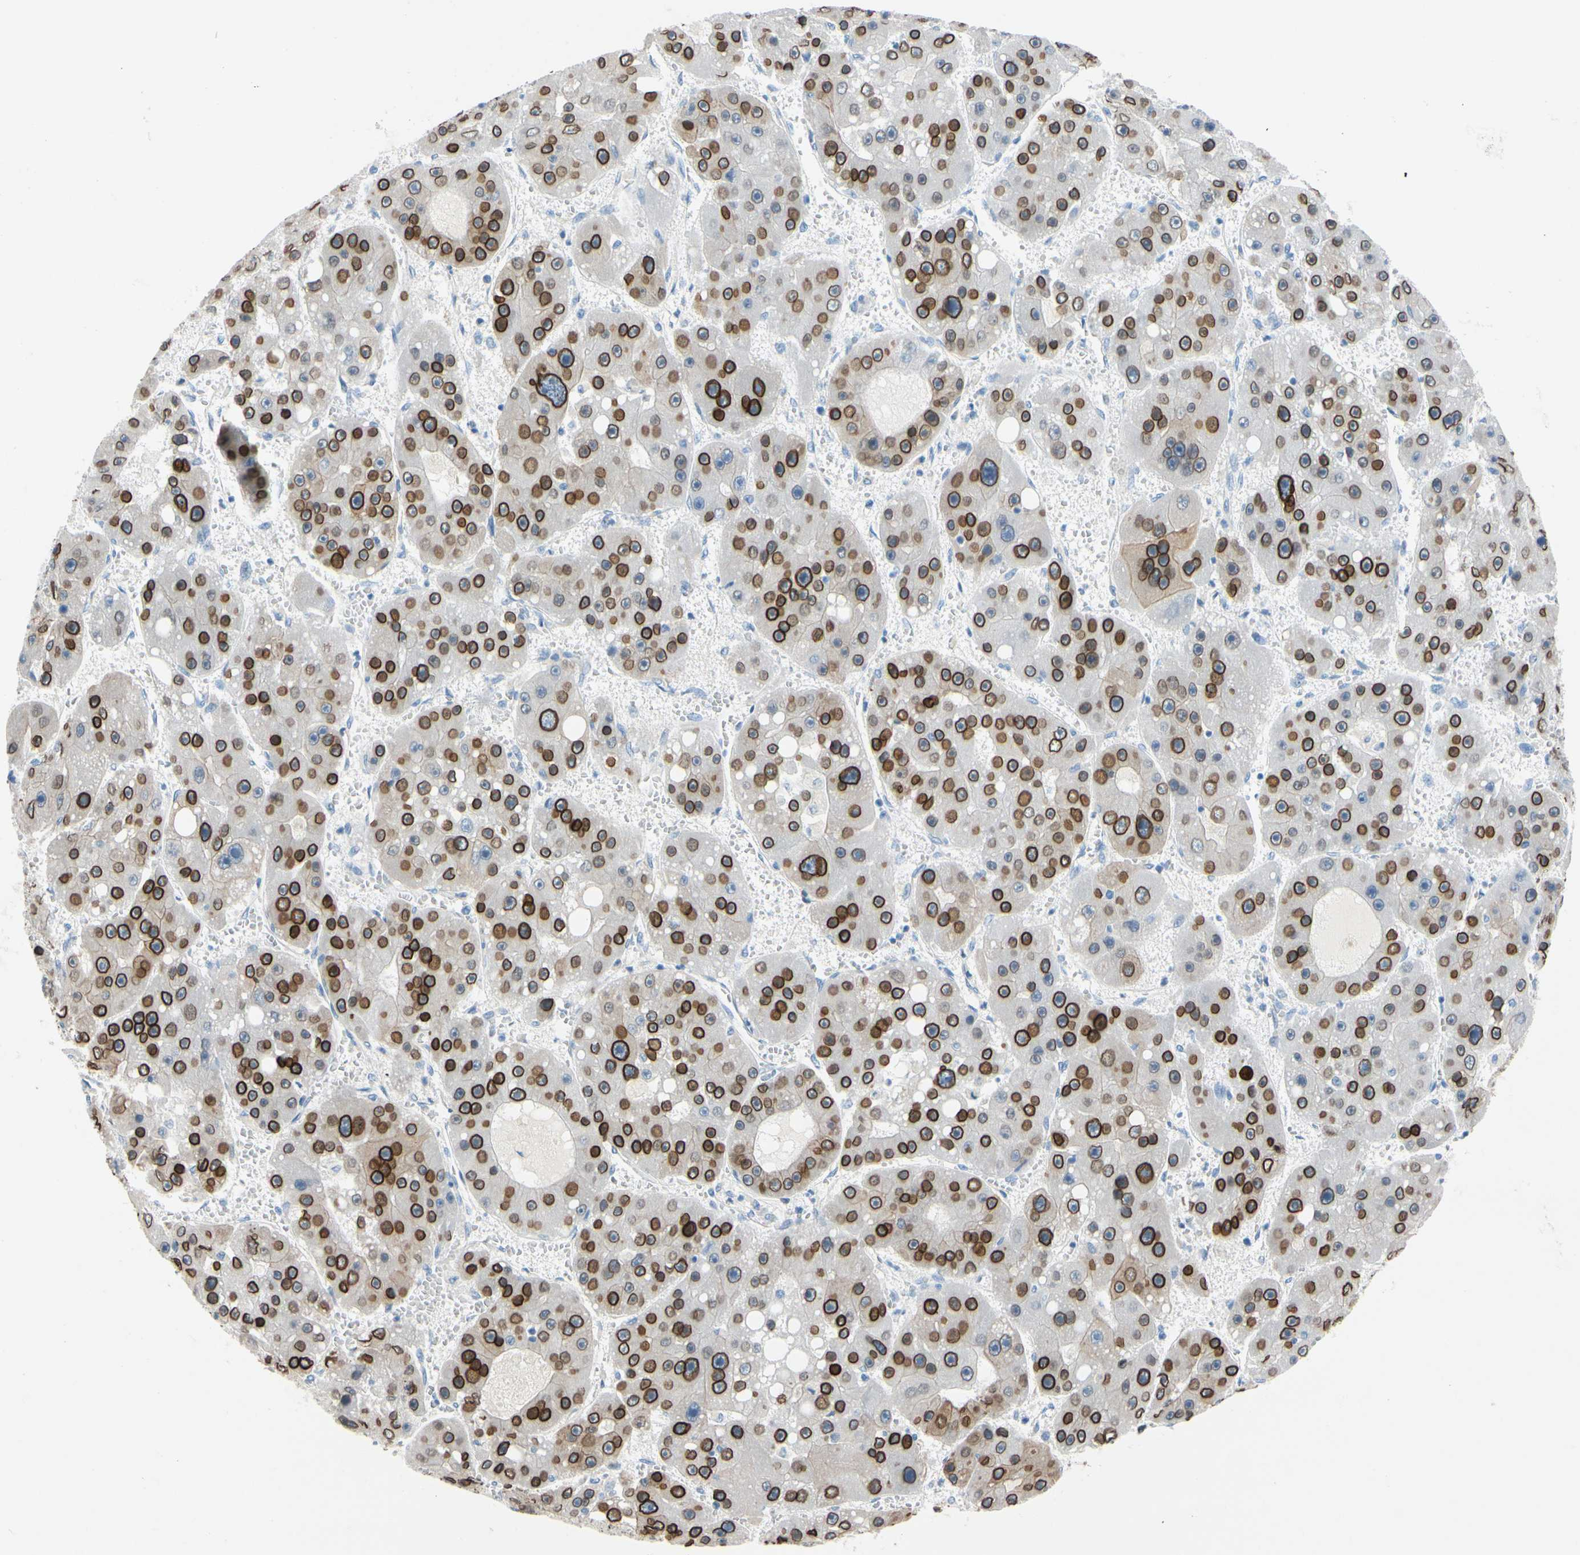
{"staining": {"intensity": "moderate", "quantity": "25%-75%", "location": "cytoplasmic/membranous,nuclear"}, "tissue": "liver cancer", "cell_type": "Tumor cells", "image_type": "cancer", "snomed": [{"axis": "morphology", "description": "Carcinoma, Hepatocellular, NOS"}, {"axis": "topography", "description": "Liver"}], "caption": "Brown immunohistochemical staining in human liver hepatocellular carcinoma reveals moderate cytoplasmic/membranous and nuclear expression in approximately 25%-75% of tumor cells. (DAB (3,3'-diaminobenzidine) IHC, brown staining for protein, blue staining for nuclei).", "gene": "ZNF132", "patient": {"sex": "female", "age": 61}}